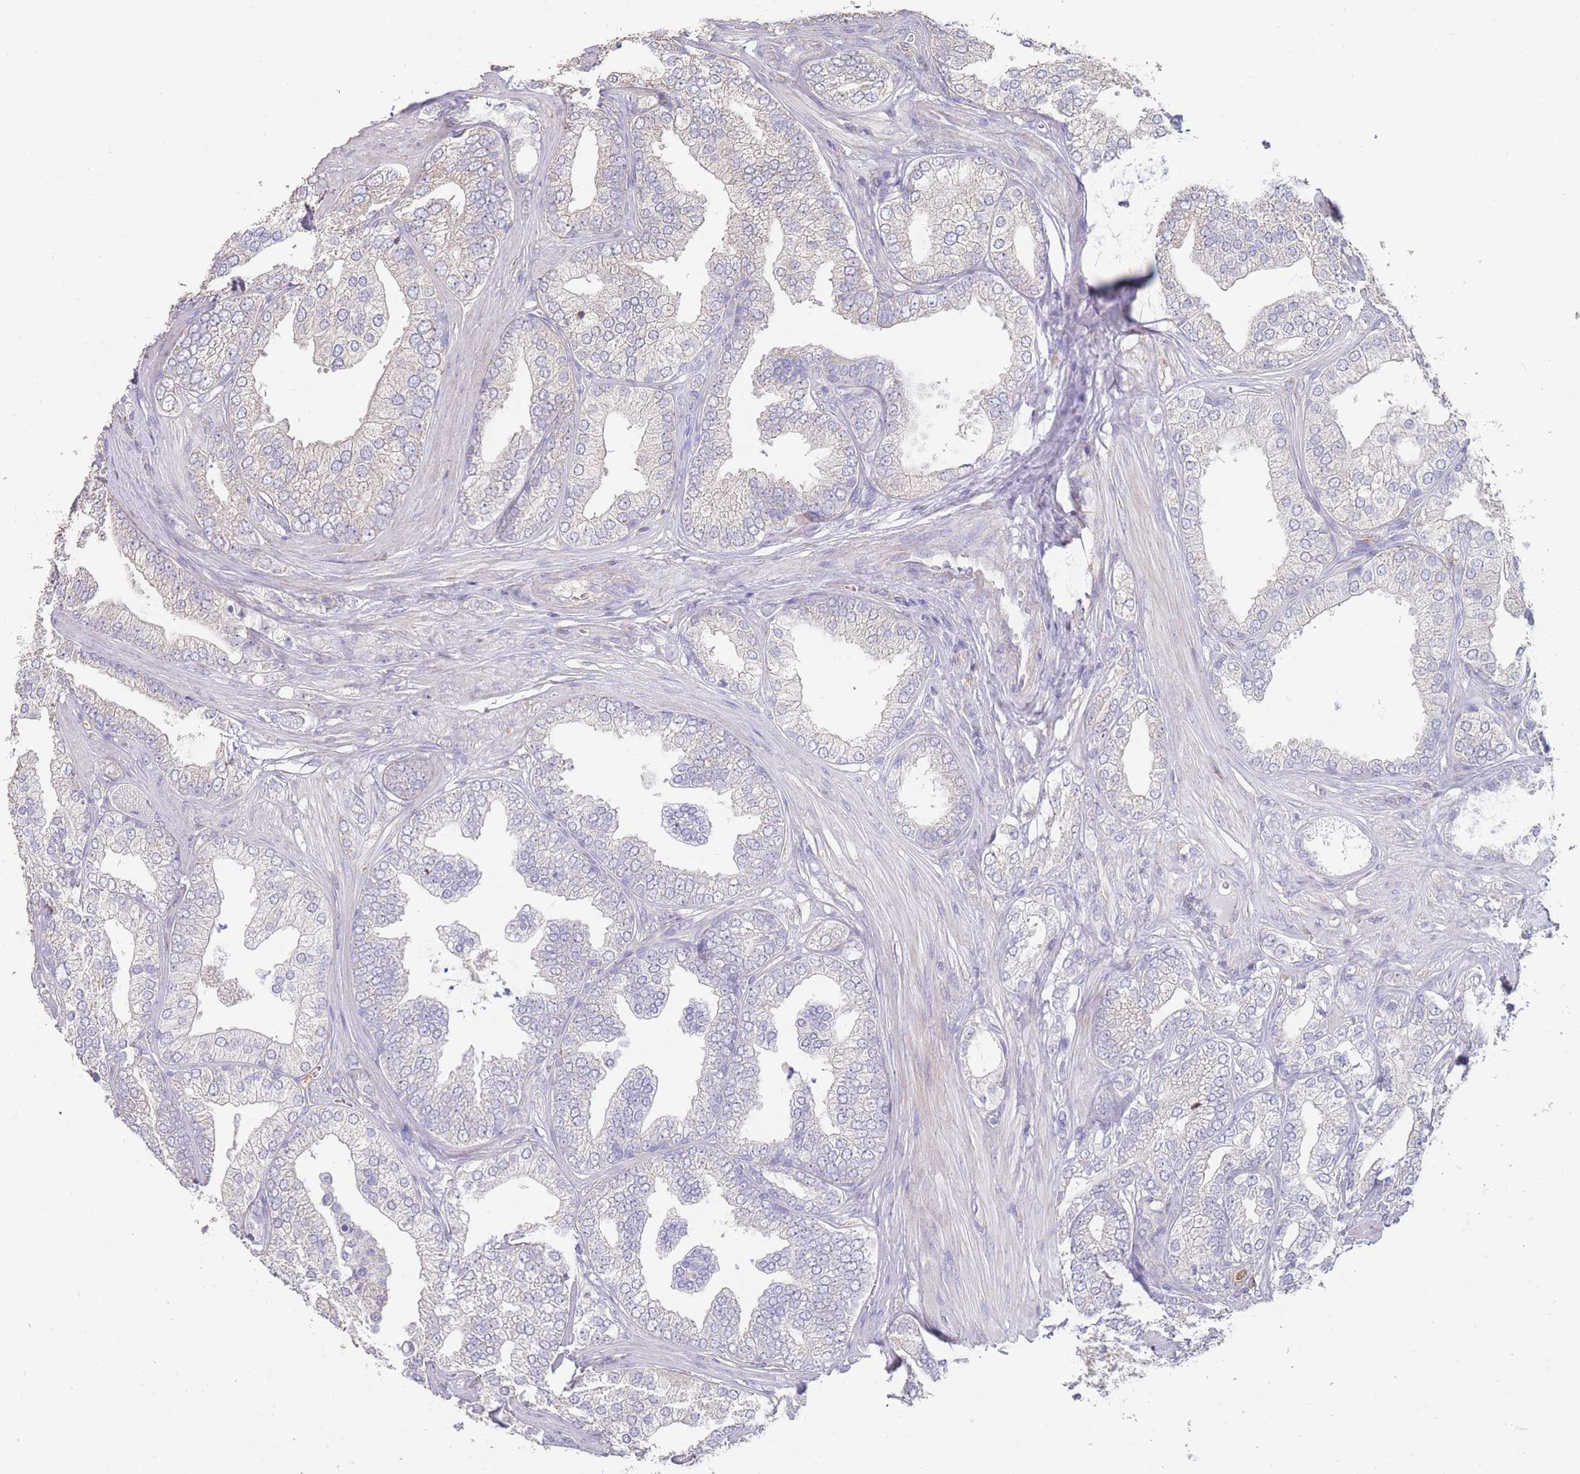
{"staining": {"intensity": "negative", "quantity": "none", "location": "none"}, "tissue": "prostate cancer", "cell_type": "Tumor cells", "image_type": "cancer", "snomed": [{"axis": "morphology", "description": "Adenocarcinoma, High grade"}, {"axis": "topography", "description": "Prostate"}], "caption": "Immunohistochemistry (IHC) image of prostate high-grade adenocarcinoma stained for a protein (brown), which demonstrates no staining in tumor cells.", "gene": "CLEC12A", "patient": {"sex": "male", "age": 50}}